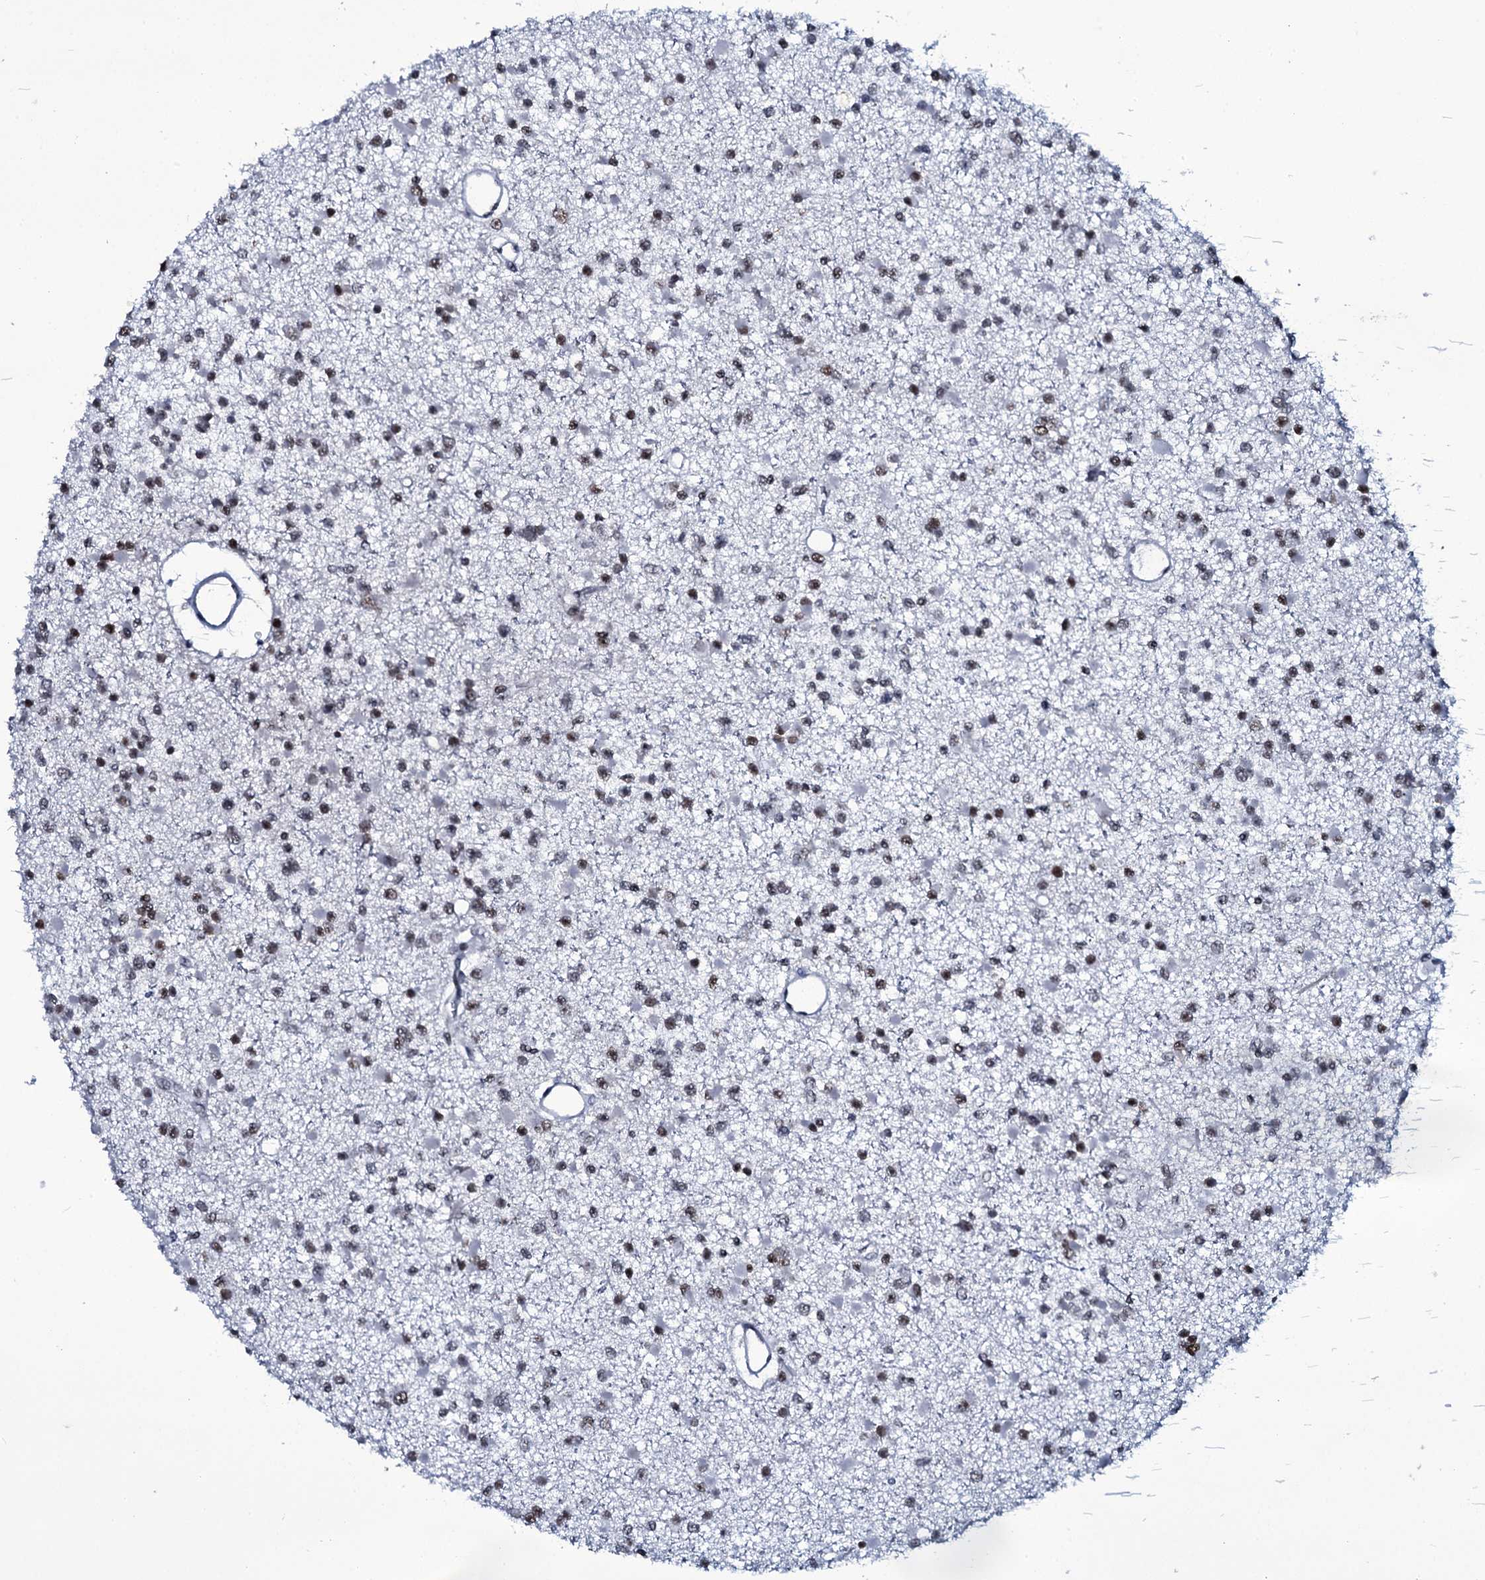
{"staining": {"intensity": "moderate", "quantity": "<25%", "location": "nuclear"}, "tissue": "glioma", "cell_type": "Tumor cells", "image_type": "cancer", "snomed": [{"axis": "morphology", "description": "Glioma, malignant, Low grade"}, {"axis": "topography", "description": "Brain"}], "caption": "Moderate nuclear staining for a protein is identified in approximately <25% of tumor cells of glioma using immunohistochemistry.", "gene": "ZMIZ2", "patient": {"sex": "female", "age": 22}}